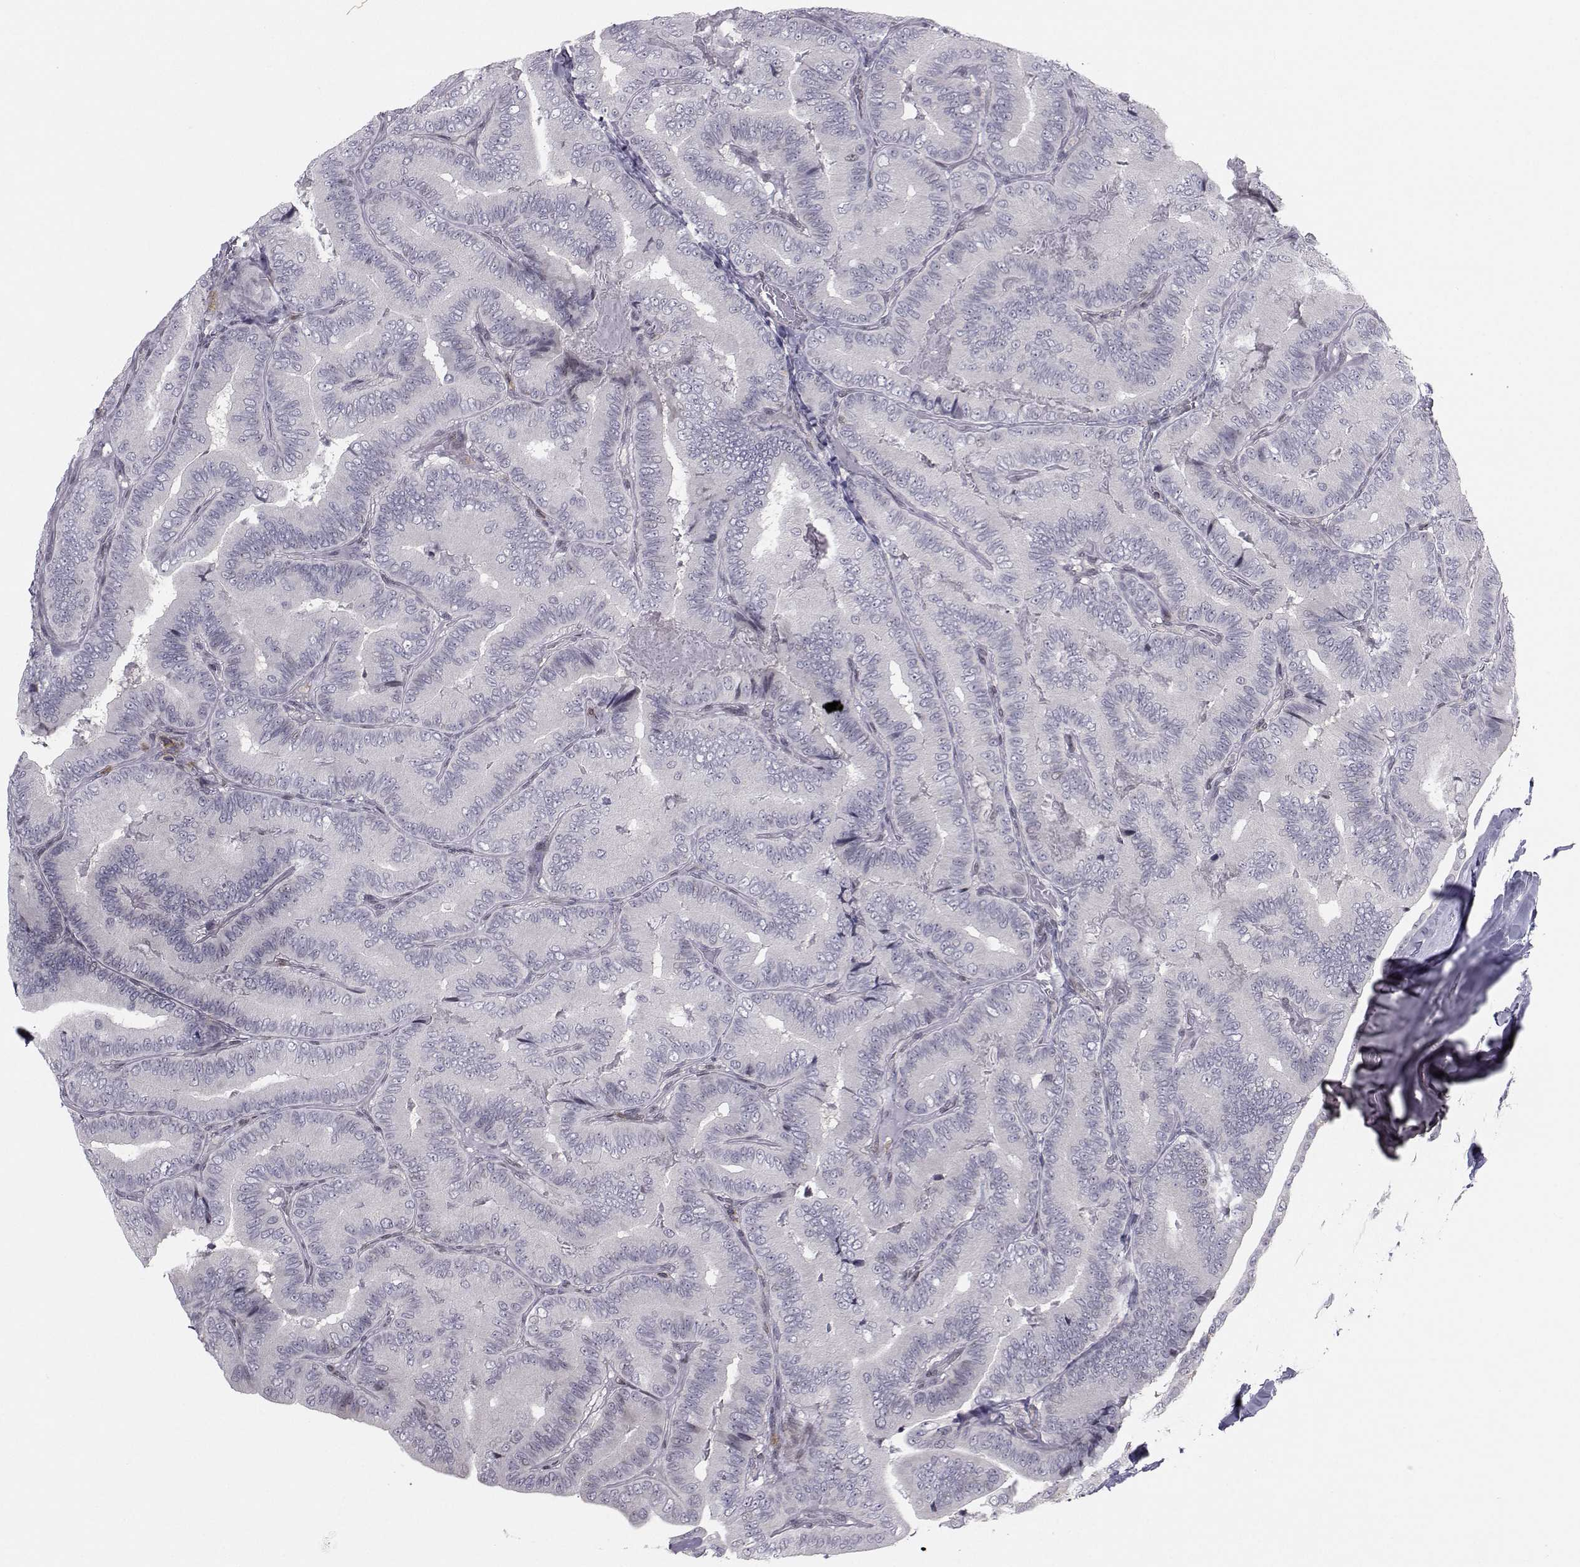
{"staining": {"intensity": "negative", "quantity": "none", "location": "none"}, "tissue": "thyroid cancer", "cell_type": "Tumor cells", "image_type": "cancer", "snomed": [{"axis": "morphology", "description": "Papillary adenocarcinoma, NOS"}, {"axis": "topography", "description": "Thyroid gland"}], "caption": "High power microscopy image of an immunohistochemistry (IHC) micrograph of thyroid cancer (papillary adenocarcinoma), revealing no significant staining in tumor cells.", "gene": "PCP4L1", "patient": {"sex": "male", "age": 61}}